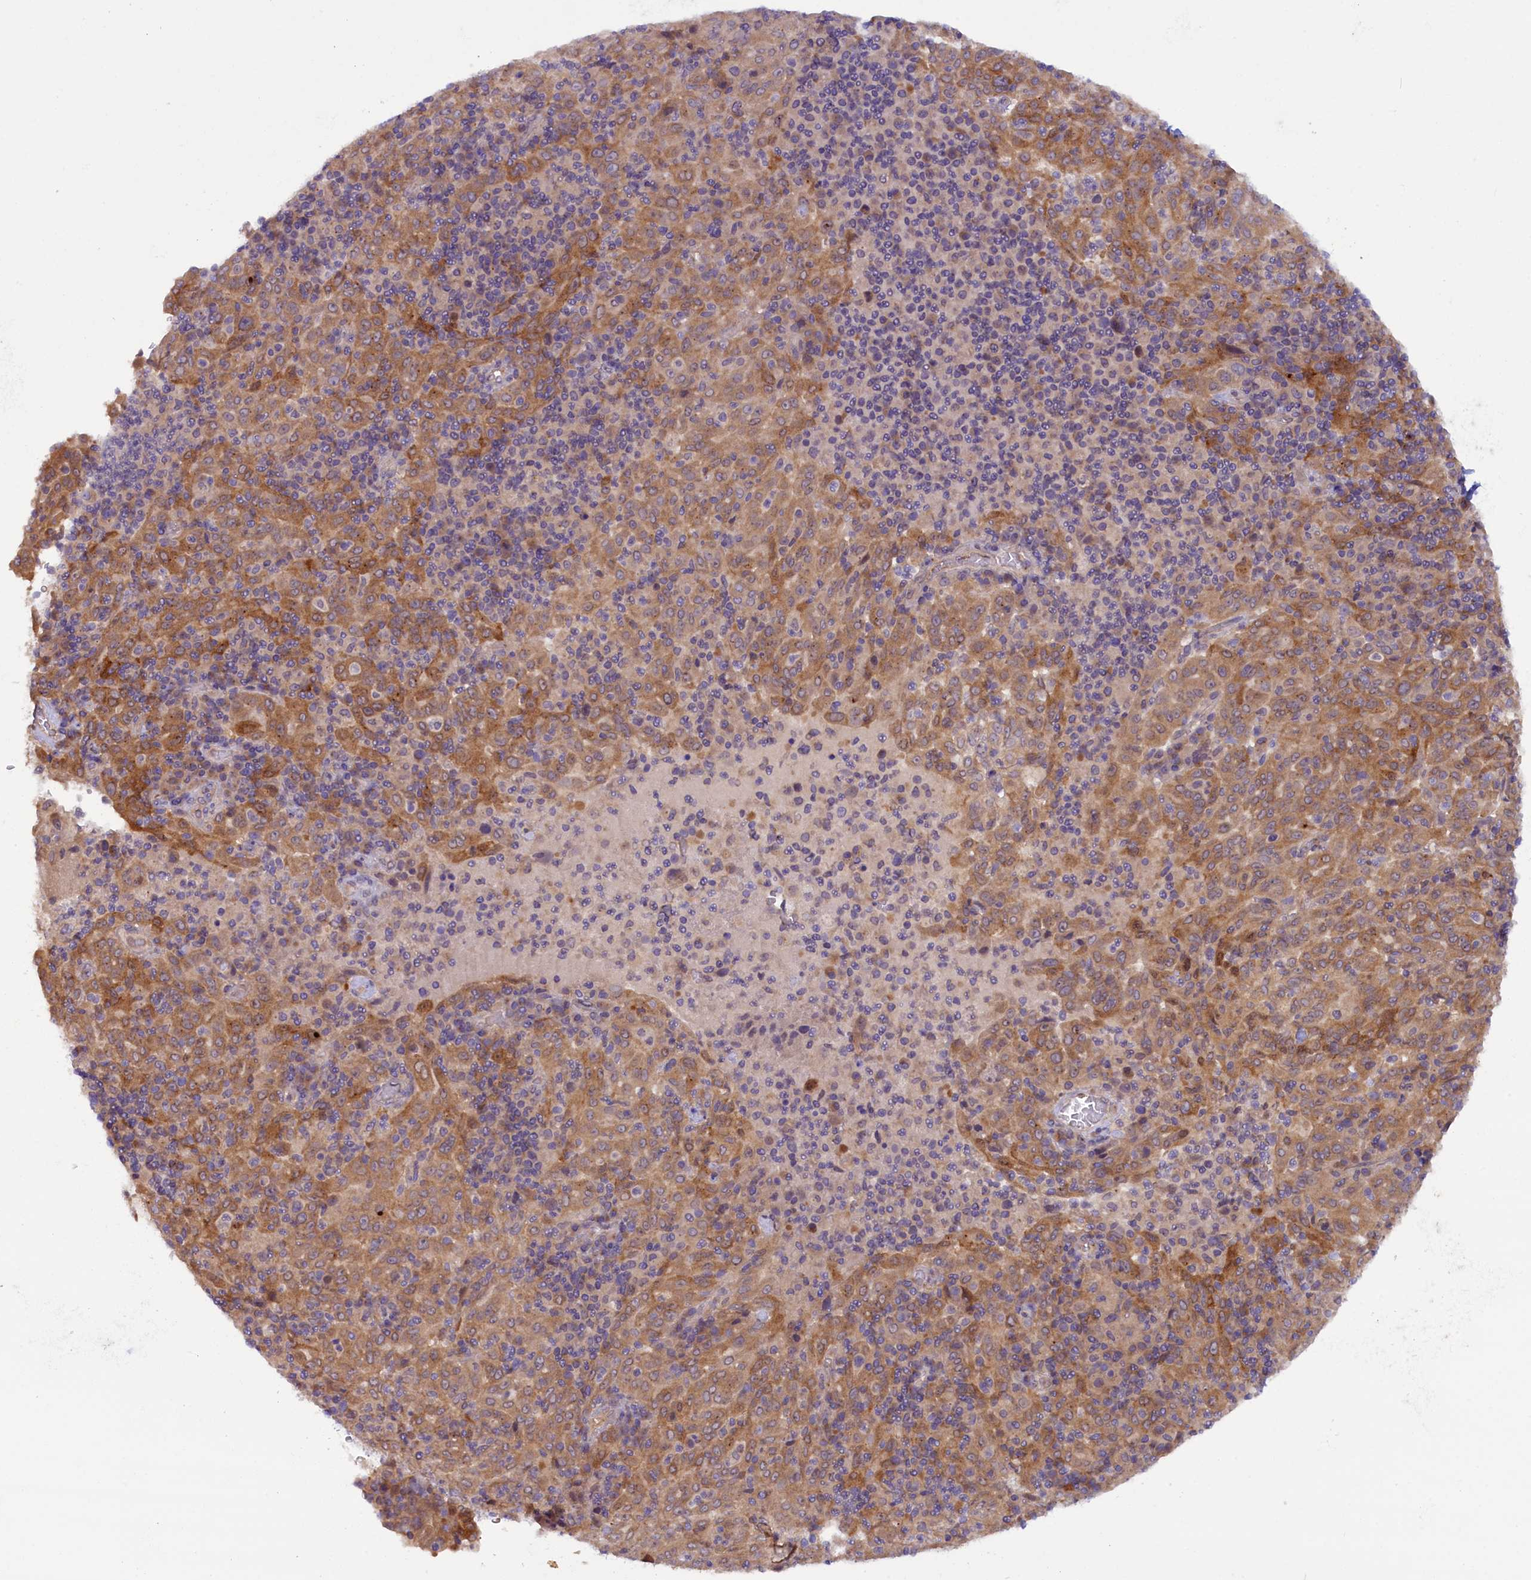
{"staining": {"intensity": "moderate", "quantity": ">75%", "location": "cytoplasmic/membranous"}, "tissue": "pancreatic cancer", "cell_type": "Tumor cells", "image_type": "cancer", "snomed": [{"axis": "morphology", "description": "Adenocarcinoma, NOS"}, {"axis": "topography", "description": "Pancreas"}], "caption": "The photomicrograph reveals a brown stain indicating the presence of a protein in the cytoplasmic/membranous of tumor cells in pancreatic adenocarcinoma.", "gene": "CCDC9B", "patient": {"sex": "male", "age": 63}}